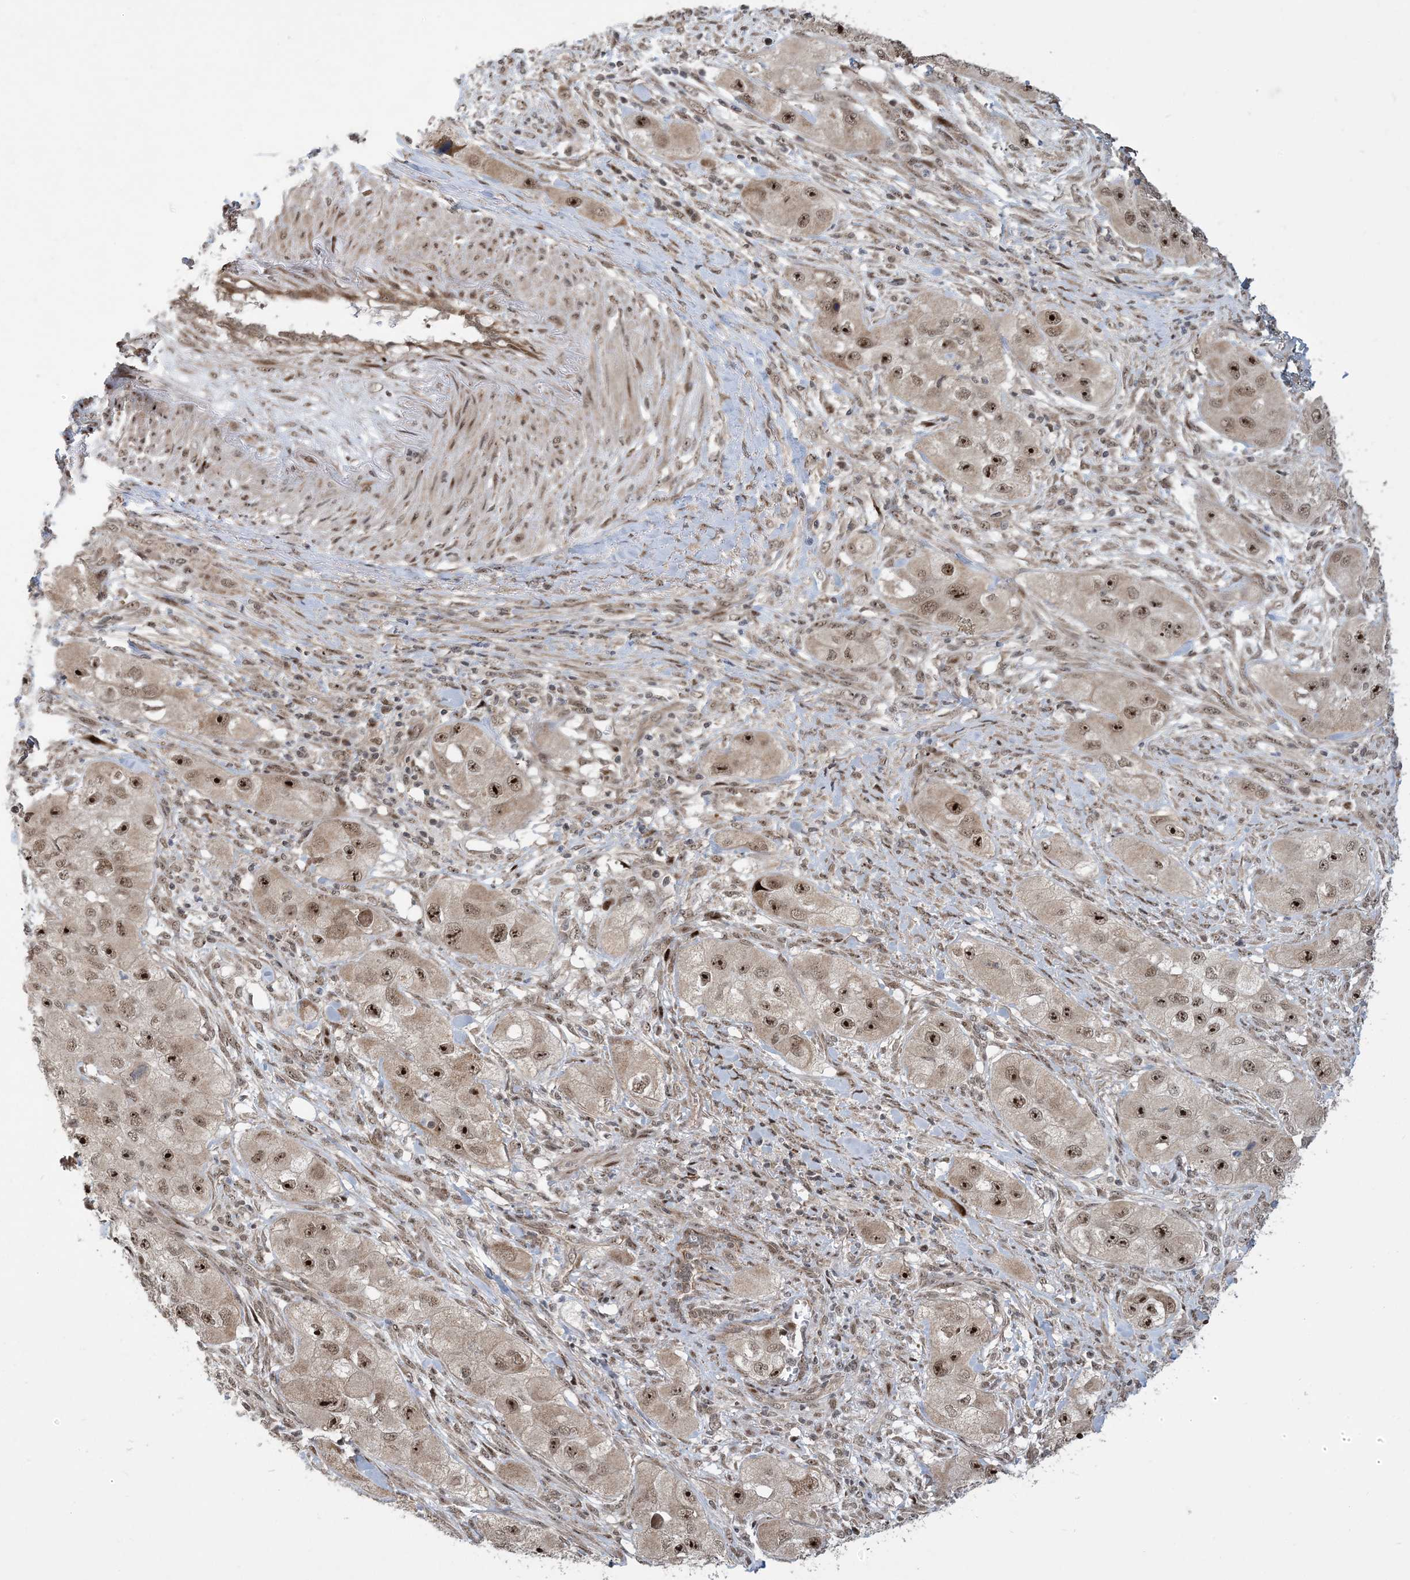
{"staining": {"intensity": "strong", "quantity": ">75%", "location": "nuclear"}, "tissue": "skin cancer", "cell_type": "Tumor cells", "image_type": "cancer", "snomed": [{"axis": "morphology", "description": "Squamous cell carcinoma, NOS"}, {"axis": "topography", "description": "Skin"}, {"axis": "topography", "description": "Subcutis"}], "caption": "The immunohistochemical stain highlights strong nuclear positivity in tumor cells of skin squamous cell carcinoma tissue.", "gene": "FAM9B", "patient": {"sex": "male", "age": 73}}